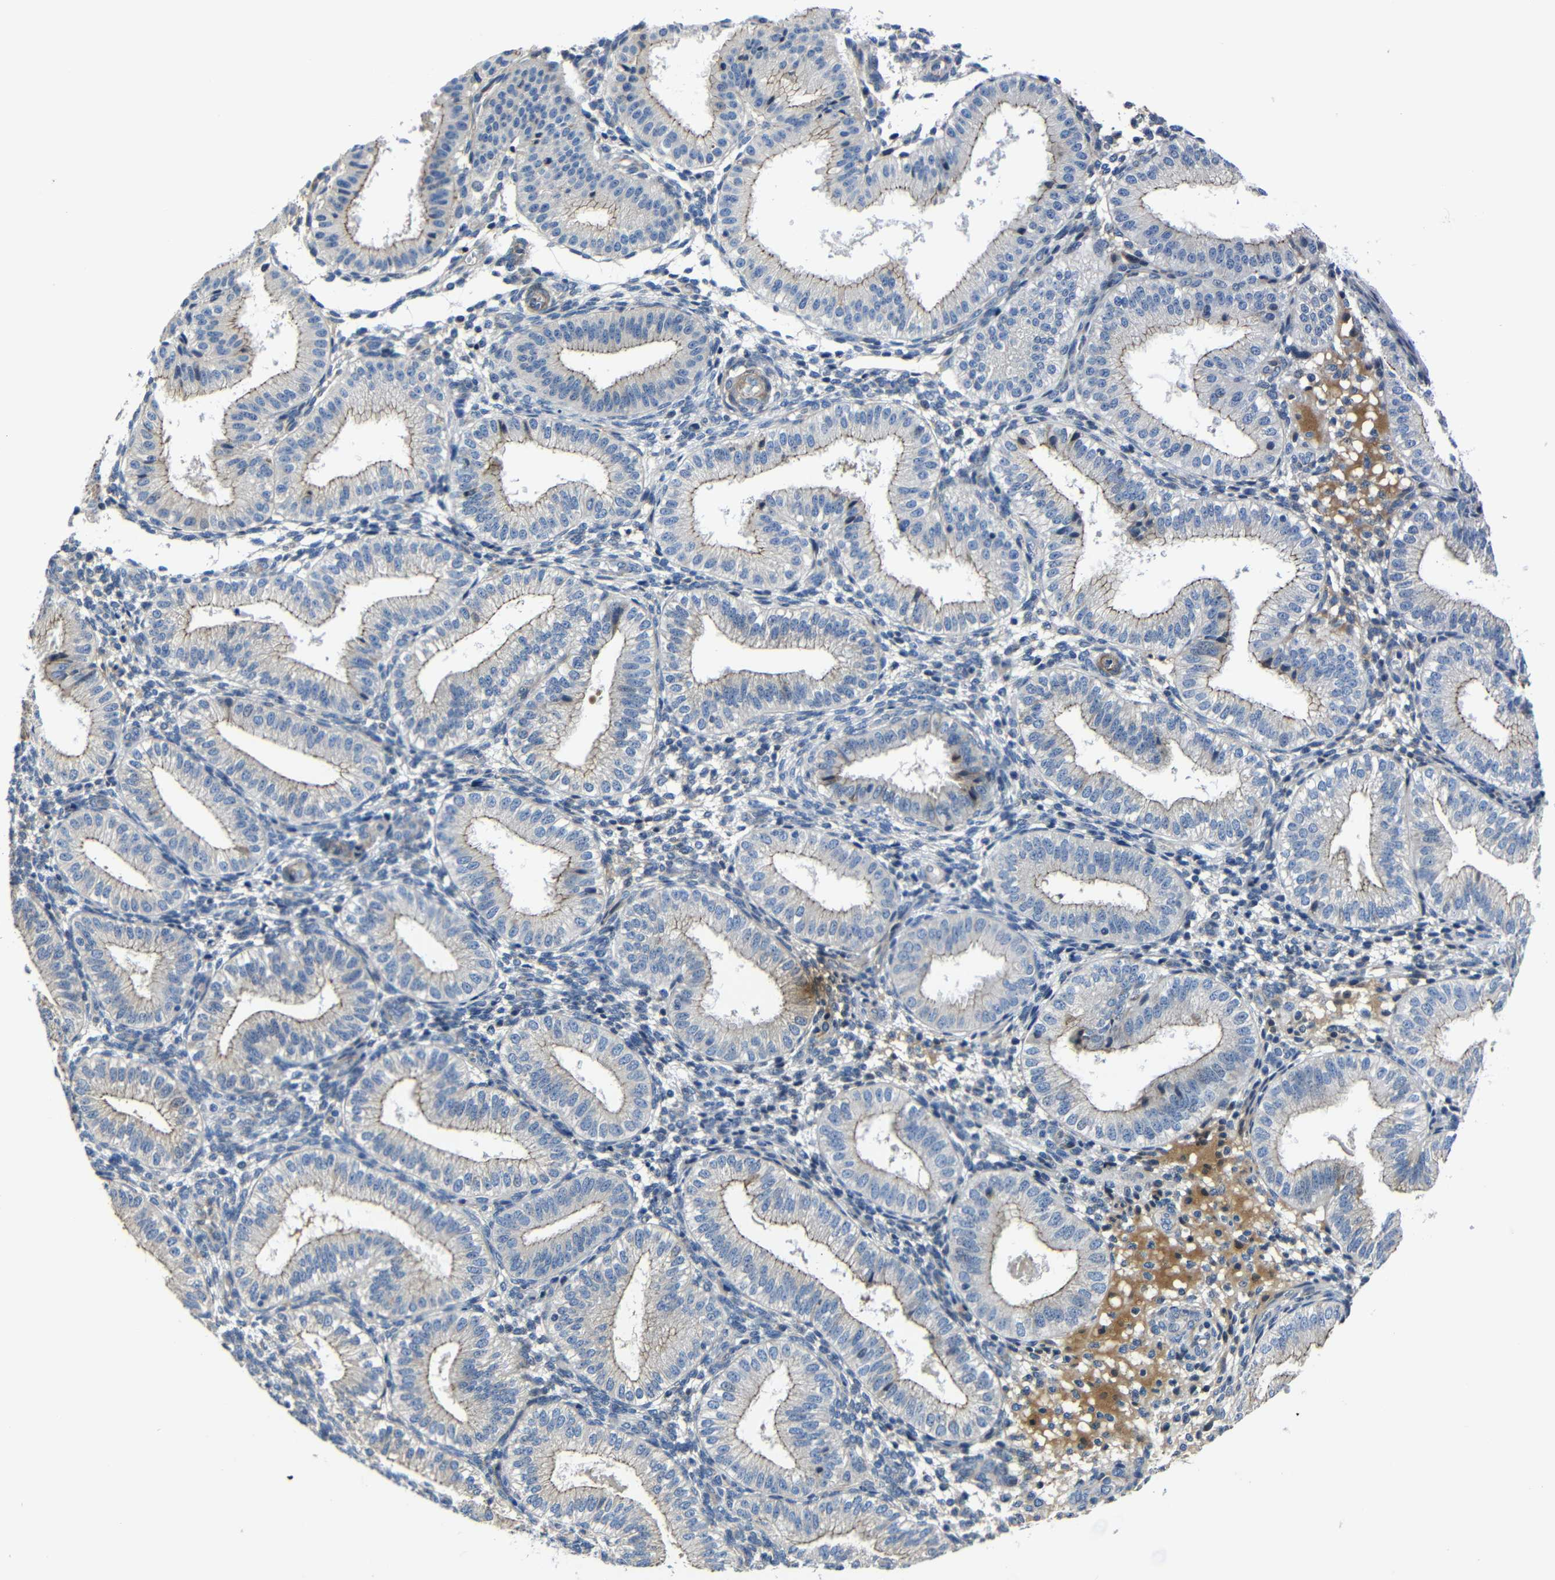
{"staining": {"intensity": "weak", "quantity": "<25%", "location": "cytoplasmic/membranous"}, "tissue": "endometrium", "cell_type": "Cells in endometrial stroma", "image_type": "normal", "snomed": [{"axis": "morphology", "description": "Normal tissue, NOS"}, {"axis": "topography", "description": "Endometrium"}], "caption": "Endometrium was stained to show a protein in brown. There is no significant staining in cells in endometrial stroma.", "gene": "AFDN", "patient": {"sex": "female", "age": 39}}